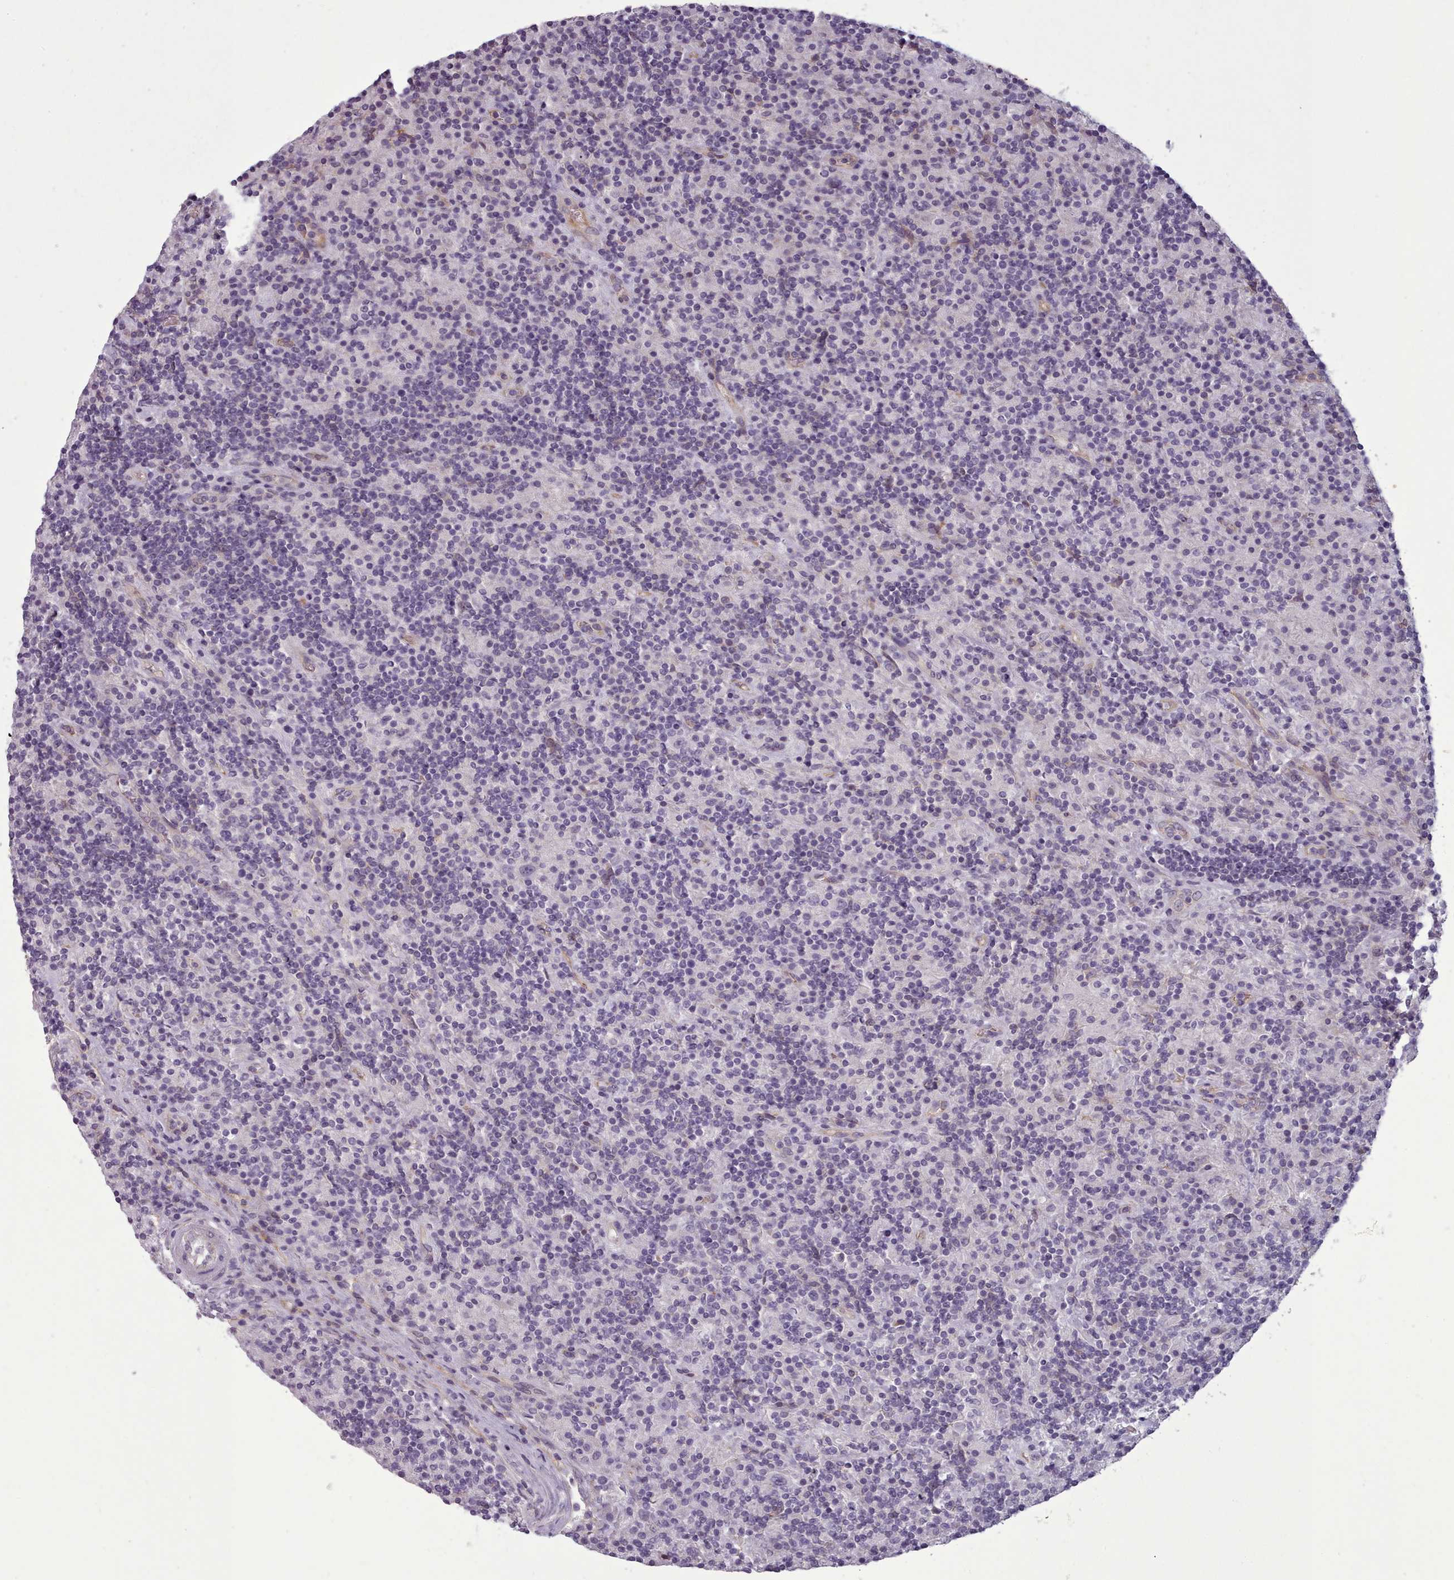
{"staining": {"intensity": "negative", "quantity": "none", "location": "none"}, "tissue": "lymphoma", "cell_type": "Tumor cells", "image_type": "cancer", "snomed": [{"axis": "morphology", "description": "Hodgkin's disease, NOS"}, {"axis": "topography", "description": "Lymph node"}], "caption": "IHC image of lymphoma stained for a protein (brown), which displays no positivity in tumor cells. Brightfield microscopy of immunohistochemistry stained with DAB (brown) and hematoxylin (blue), captured at high magnification.", "gene": "PLD4", "patient": {"sex": "male", "age": 70}}